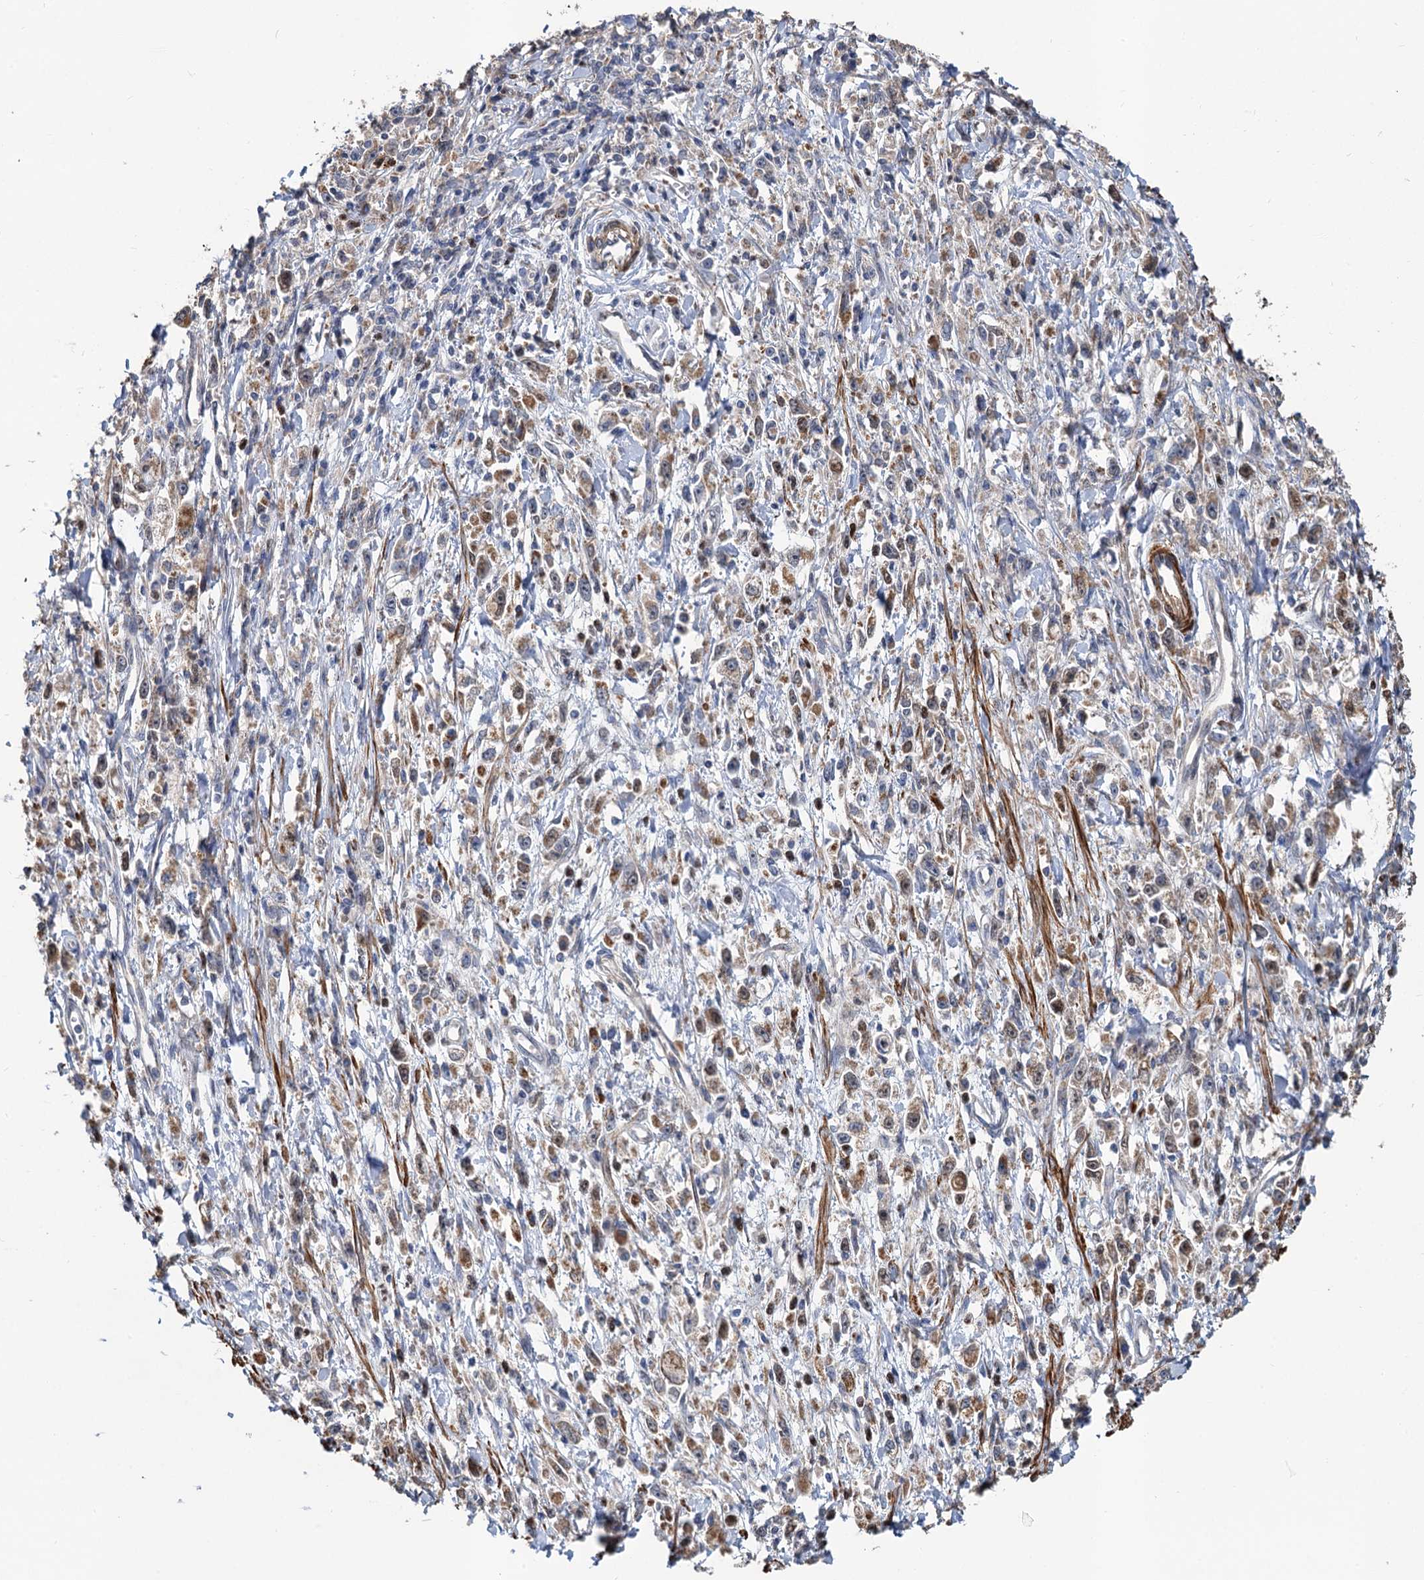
{"staining": {"intensity": "weak", "quantity": ">75%", "location": "cytoplasmic/membranous"}, "tissue": "stomach cancer", "cell_type": "Tumor cells", "image_type": "cancer", "snomed": [{"axis": "morphology", "description": "Adenocarcinoma, NOS"}, {"axis": "topography", "description": "Stomach"}], "caption": "IHC (DAB) staining of human stomach adenocarcinoma shows weak cytoplasmic/membranous protein staining in about >75% of tumor cells.", "gene": "ALKBH7", "patient": {"sex": "female", "age": 59}}